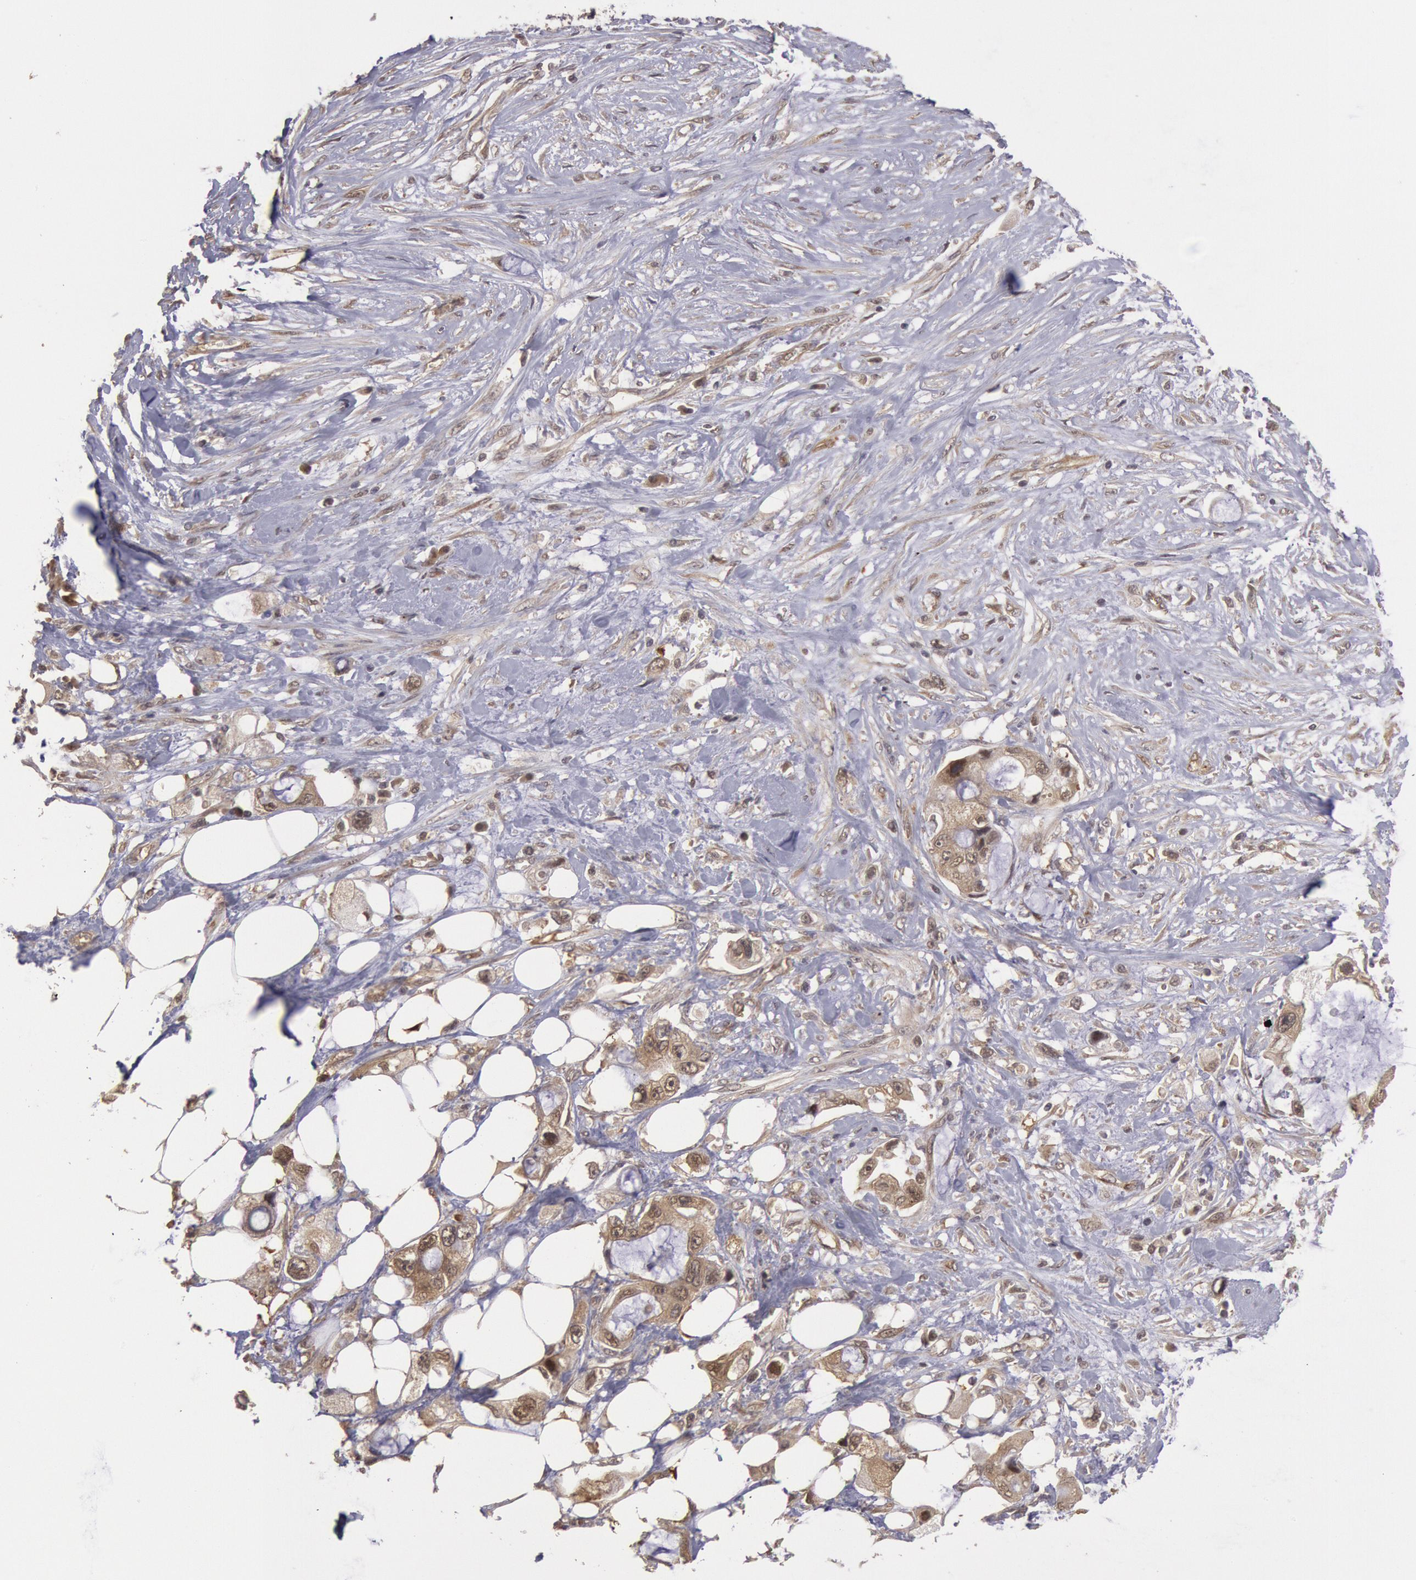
{"staining": {"intensity": "weak", "quantity": ">75%", "location": "cytoplasmic/membranous"}, "tissue": "pancreatic cancer", "cell_type": "Tumor cells", "image_type": "cancer", "snomed": [{"axis": "morphology", "description": "Adenocarcinoma, NOS"}, {"axis": "topography", "description": "Pancreas"}, {"axis": "topography", "description": "Stomach, upper"}], "caption": "Immunohistochemistry histopathology image of pancreatic cancer (adenocarcinoma) stained for a protein (brown), which displays low levels of weak cytoplasmic/membranous positivity in about >75% of tumor cells.", "gene": "USP14", "patient": {"sex": "male", "age": 77}}